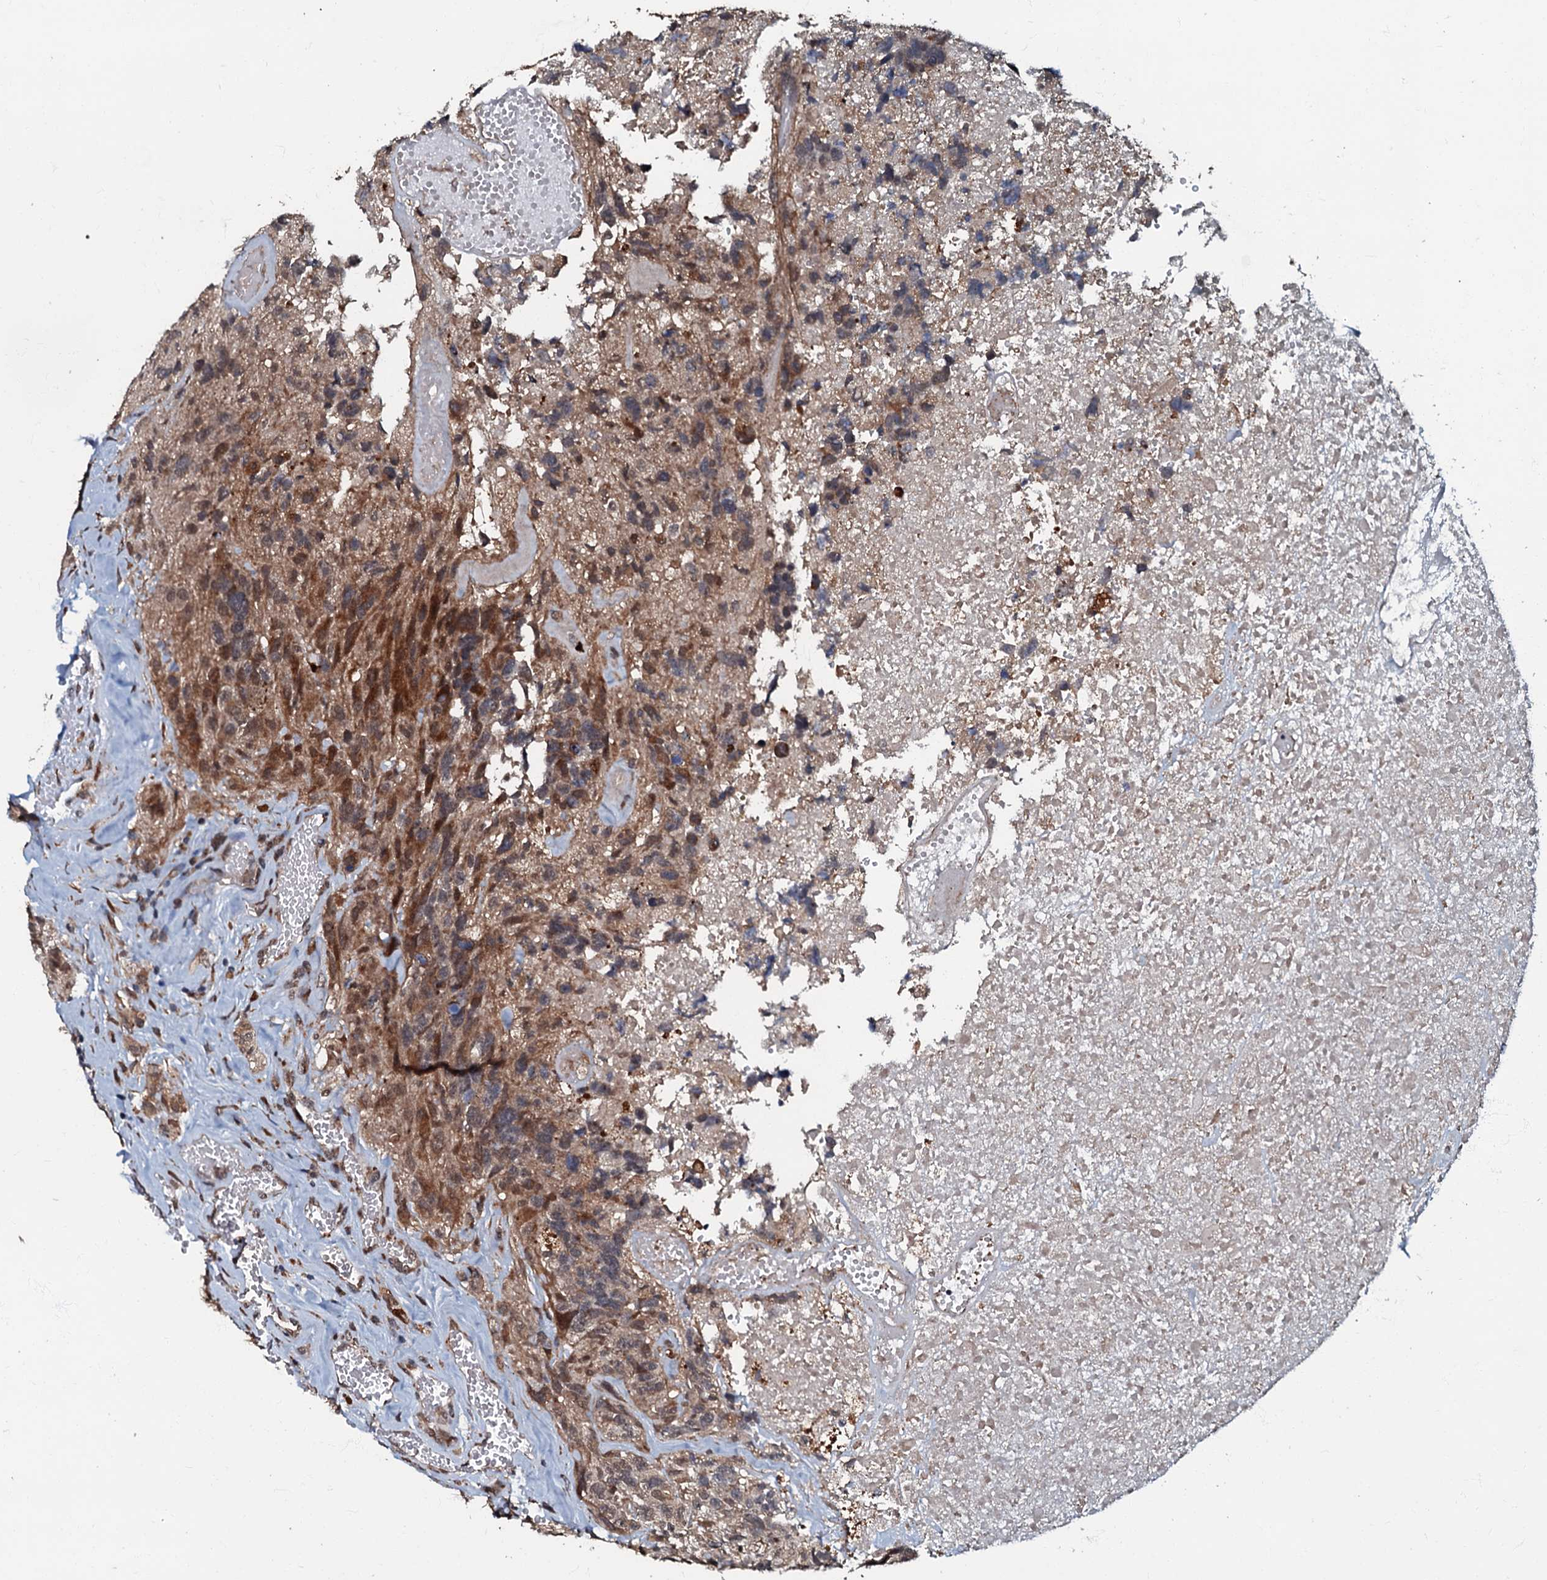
{"staining": {"intensity": "moderate", "quantity": ">75%", "location": "cytoplasmic/membranous"}, "tissue": "glioma", "cell_type": "Tumor cells", "image_type": "cancer", "snomed": [{"axis": "morphology", "description": "Glioma, malignant, High grade"}, {"axis": "topography", "description": "Brain"}], "caption": "This image displays immunohistochemistry (IHC) staining of high-grade glioma (malignant), with medium moderate cytoplasmic/membranous expression in about >75% of tumor cells.", "gene": "C18orf32", "patient": {"sex": "male", "age": 69}}